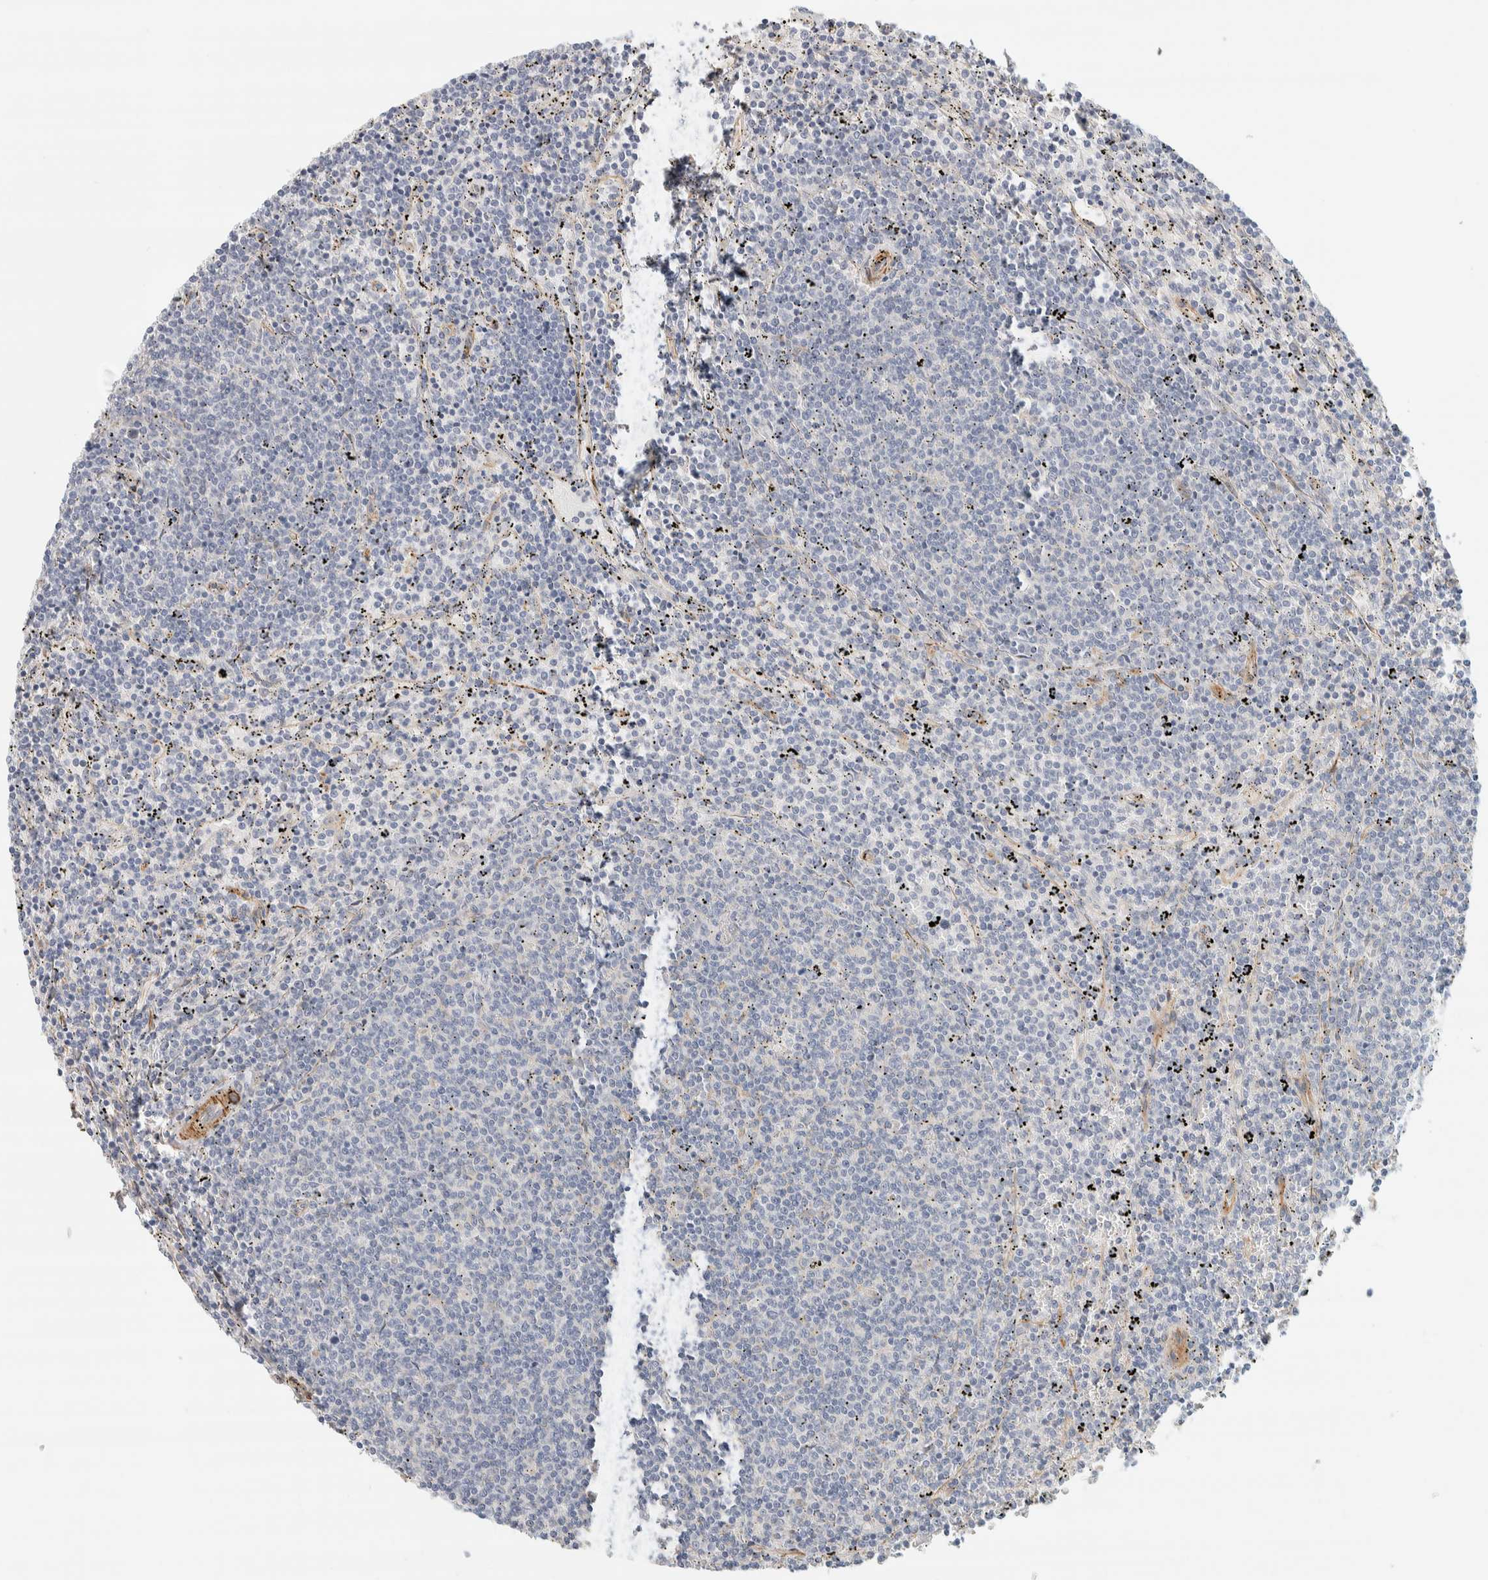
{"staining": {"intensity": "negative", "quantity": "none", "location": "none"}, "tissue": "lymphoma", "cell_type": "Tumor cells", "image_type": "cancer", "snomed": [{"axis": "morphology", "description": "Malignant lymphoma, non-Hodgkin's type, Low grade"}, {"axis": "topography", "description": "Spleen"}], "caption": "Tumor cells show no significant expression in lymphoma. The staining is performed using DAB (3,3'-diaminobenzidine) brown chromogen with nuclei counter-stained in using hematoxylin.", "gene": "CDR2", "patient": {"sex": "female", "age": 50}}